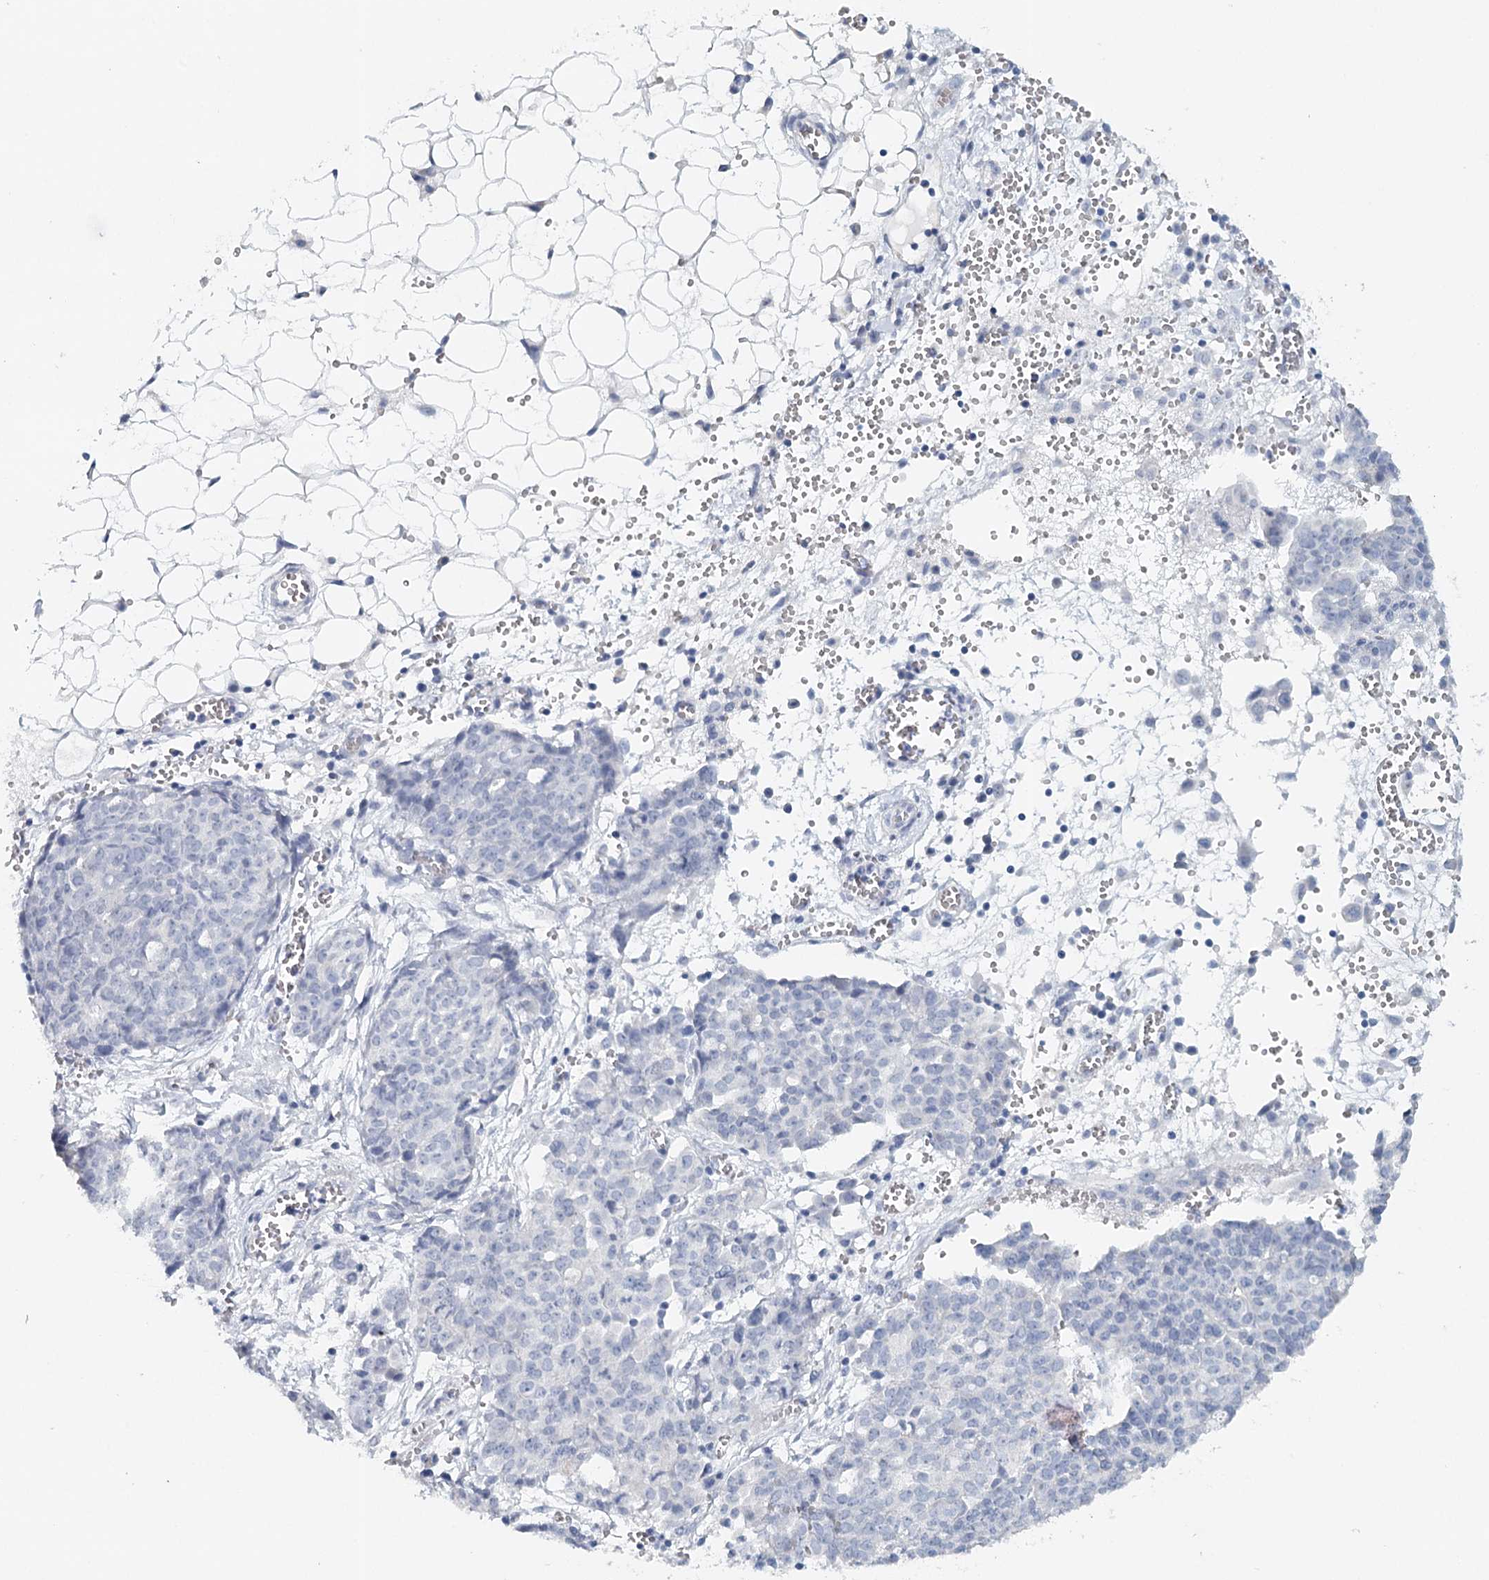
{"staining": {"intensity": "negative", "quantity": "none", "location": "none"}, "tissue": "ovarian cancer", "cell_type": "Tumor cells", "image_type": "cancer", "snomed": [{"axis": "morphology", "description": "Cystadenocarcinoma, serous, NOS"}, {"axis": "topography", "description": "Soft tissue"}, {"axis": "topography", "description": "Ovary"}], "caption": "Ovarian cancer (serous cystadenocarcinoma) was stained to show a protein in brown. There is no significant staining in tumor cells.", "gene": "HSPA4L", "patient": {"sex": "female", "age": 57}}